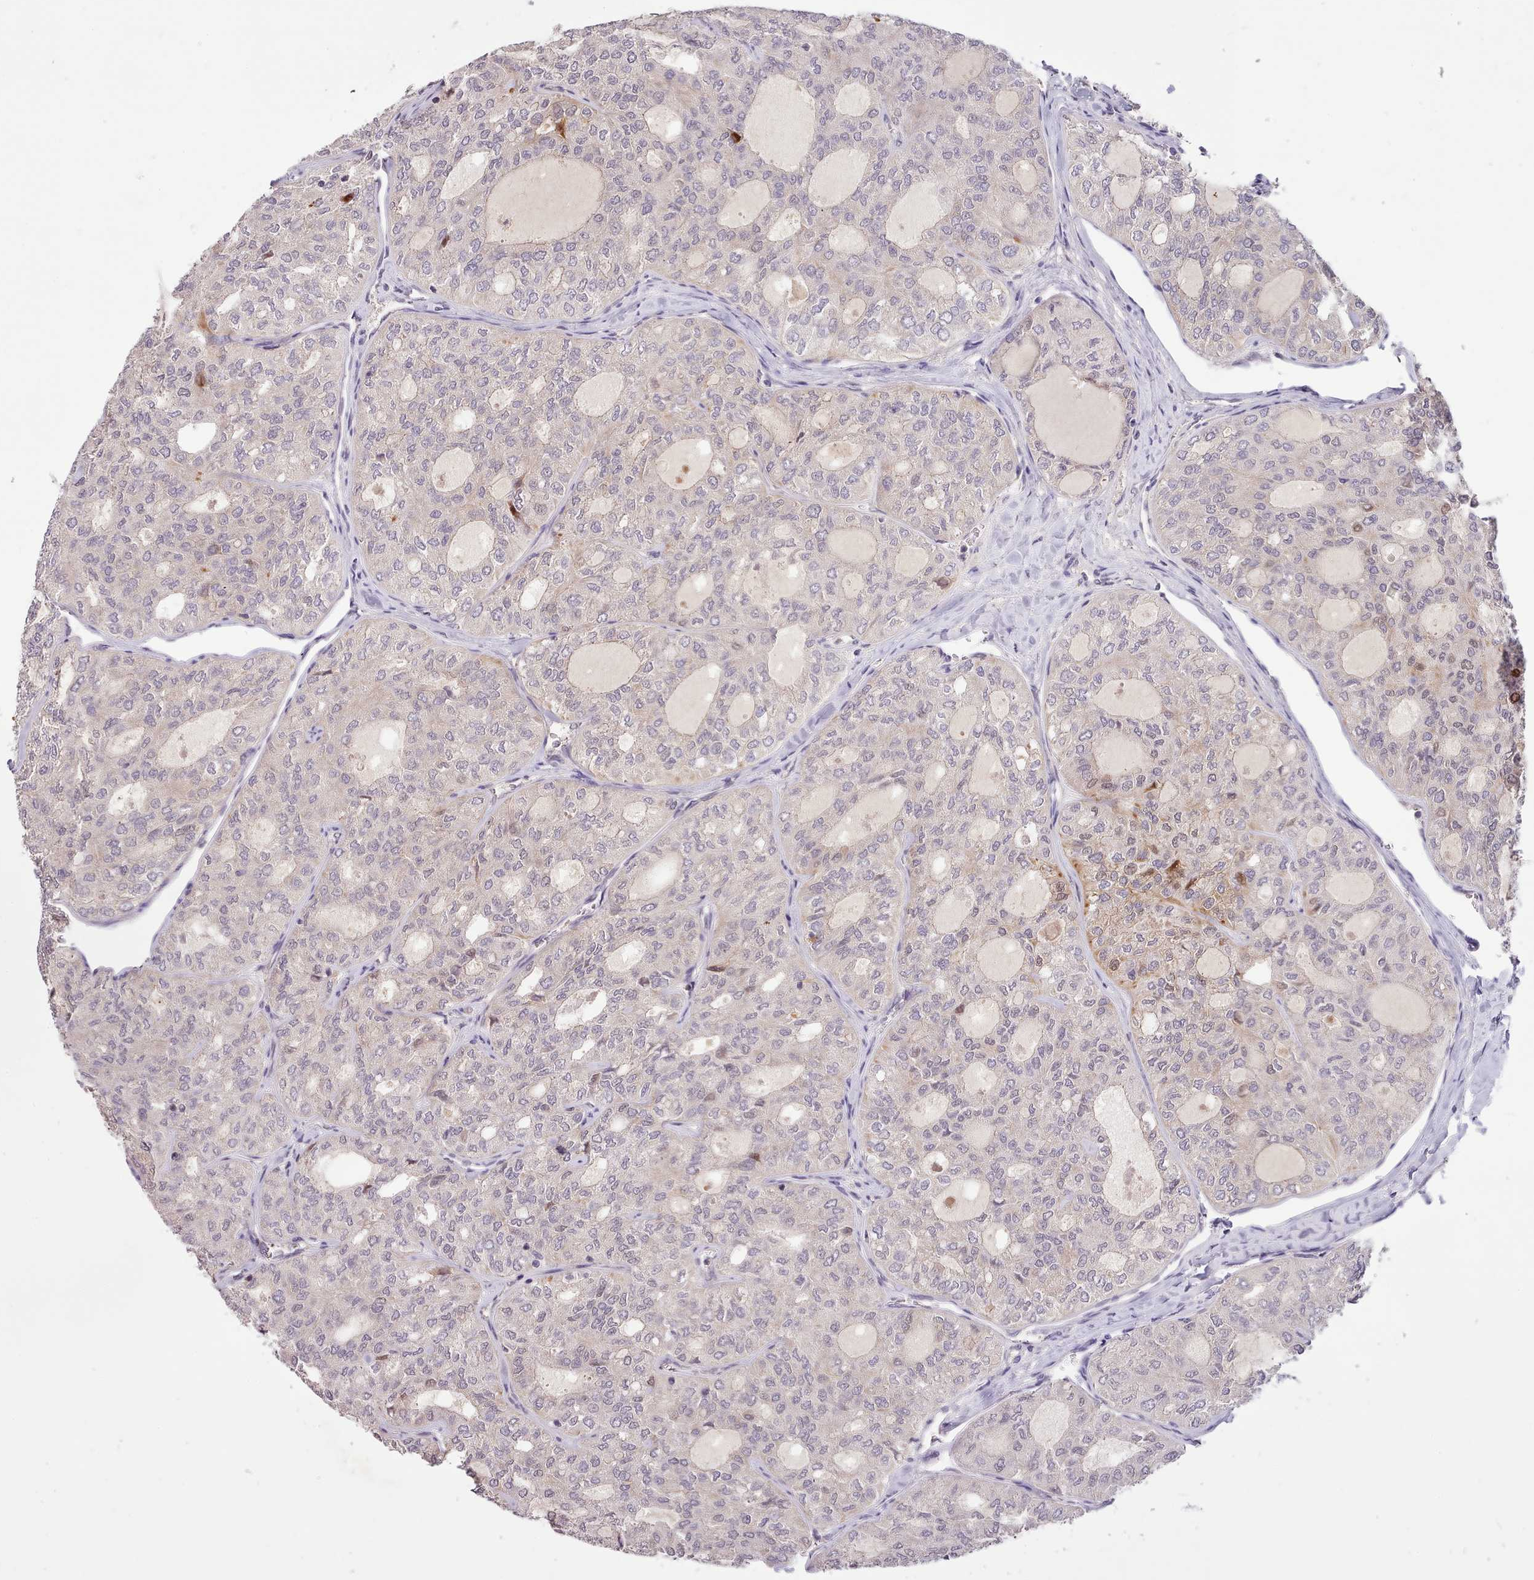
{"staining": {"intensity": "negative", "quantity": "none", "location": "none"}, "tissue": "thyroid cancer", "cell_type": "Tumor cells", "image_type": "cancer", "snomed": [{"axis": "morphology", "description": "Follicular adenoma carcinoma, NOS"}, {"axis": "topography", "description": "Thyroid gland"}], "caption": "An immunohistochemistry (IHC) photomicrograph of follicular adenoma carcinoma (thyroid) is shown. There is no staining in tumor cells of follicular adenoma carcinoma (thyroid).", "gene": "ZNF658", "patient": {"sex": "male", "age": 75}}